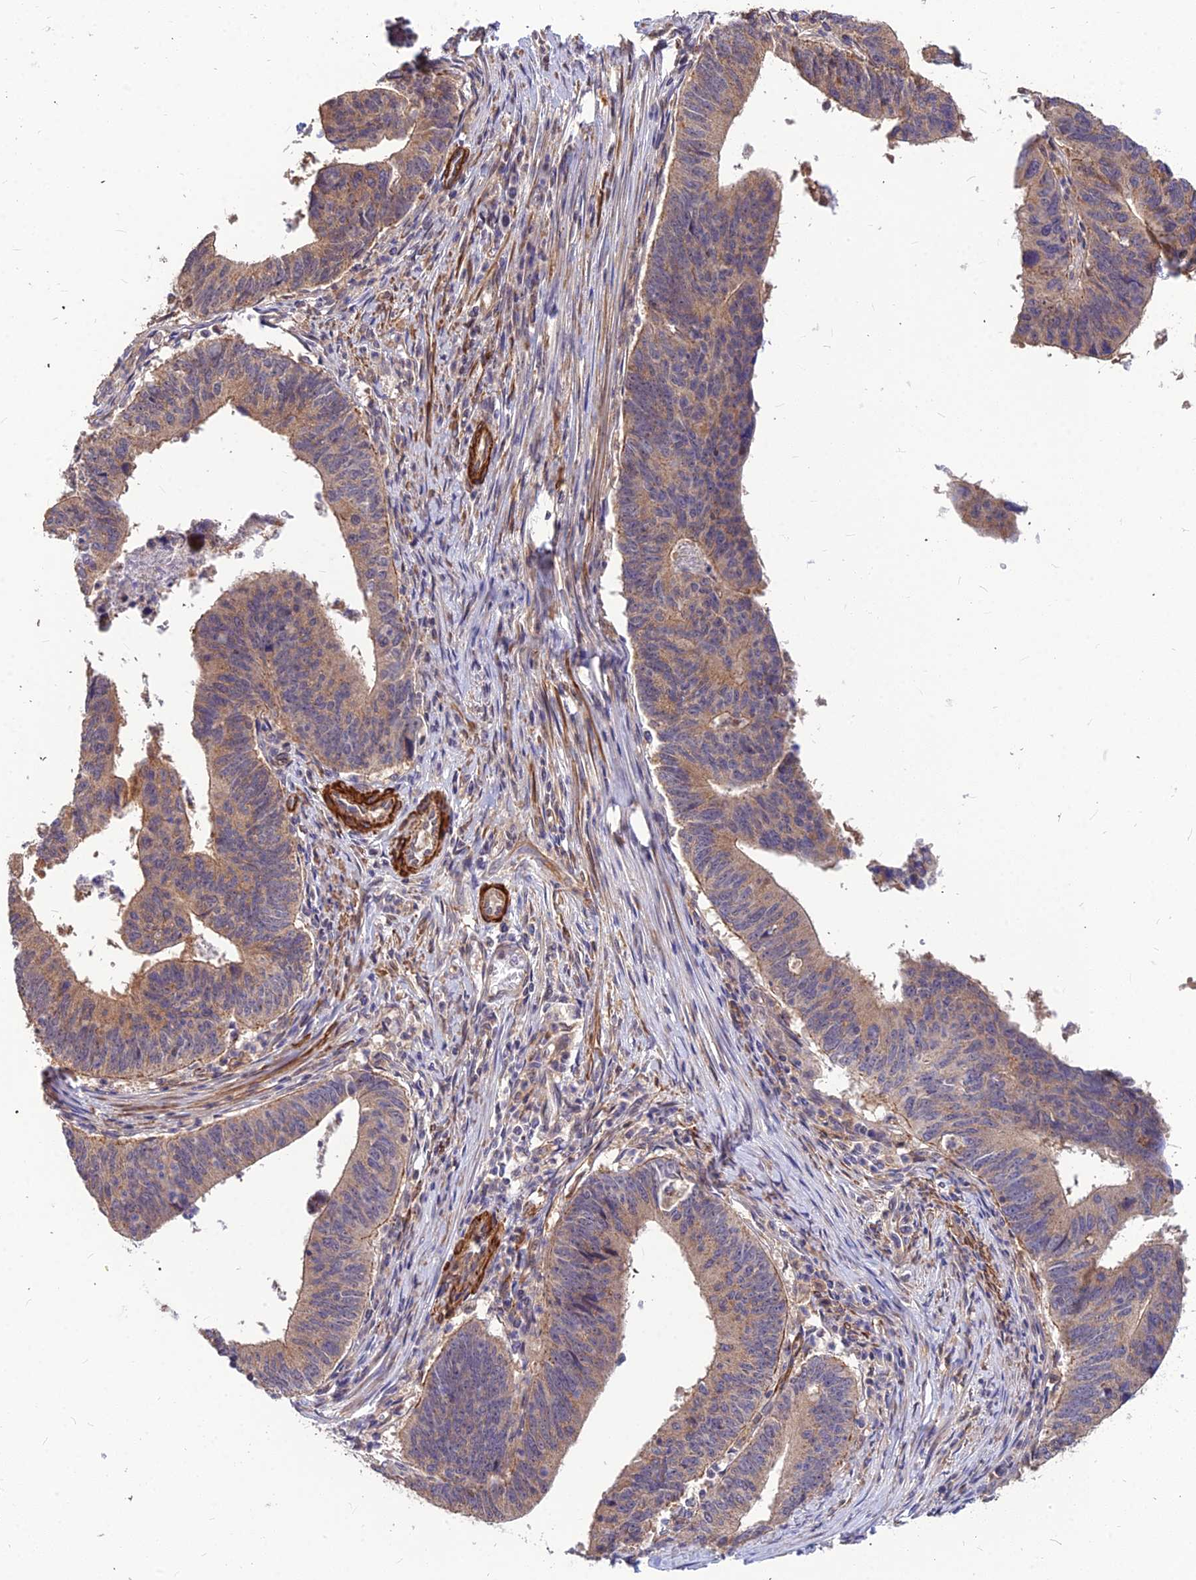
{"staining": {"intensity": "moderate", "quantity": "25%-75%", "location": "cytoplasmic/membranous"}, "tissue": "stomach cancer", "cell_type": "Tumor cells", "image_type": "cancer", "snomed": [{"axis": "morphology", "description": "Adenocarcinoma, NOS"}, {"axis": "topography", "description": "Stomach"}], "caption": "This is a micrograph of immunohistochemistry staining of adenocarcinoma (stomach), which shows moderate positivity in the cytoplasmic/membranous of tumor cells.", "gene": "LEKR1", "patient": {"sex": "male", "age": 59}}